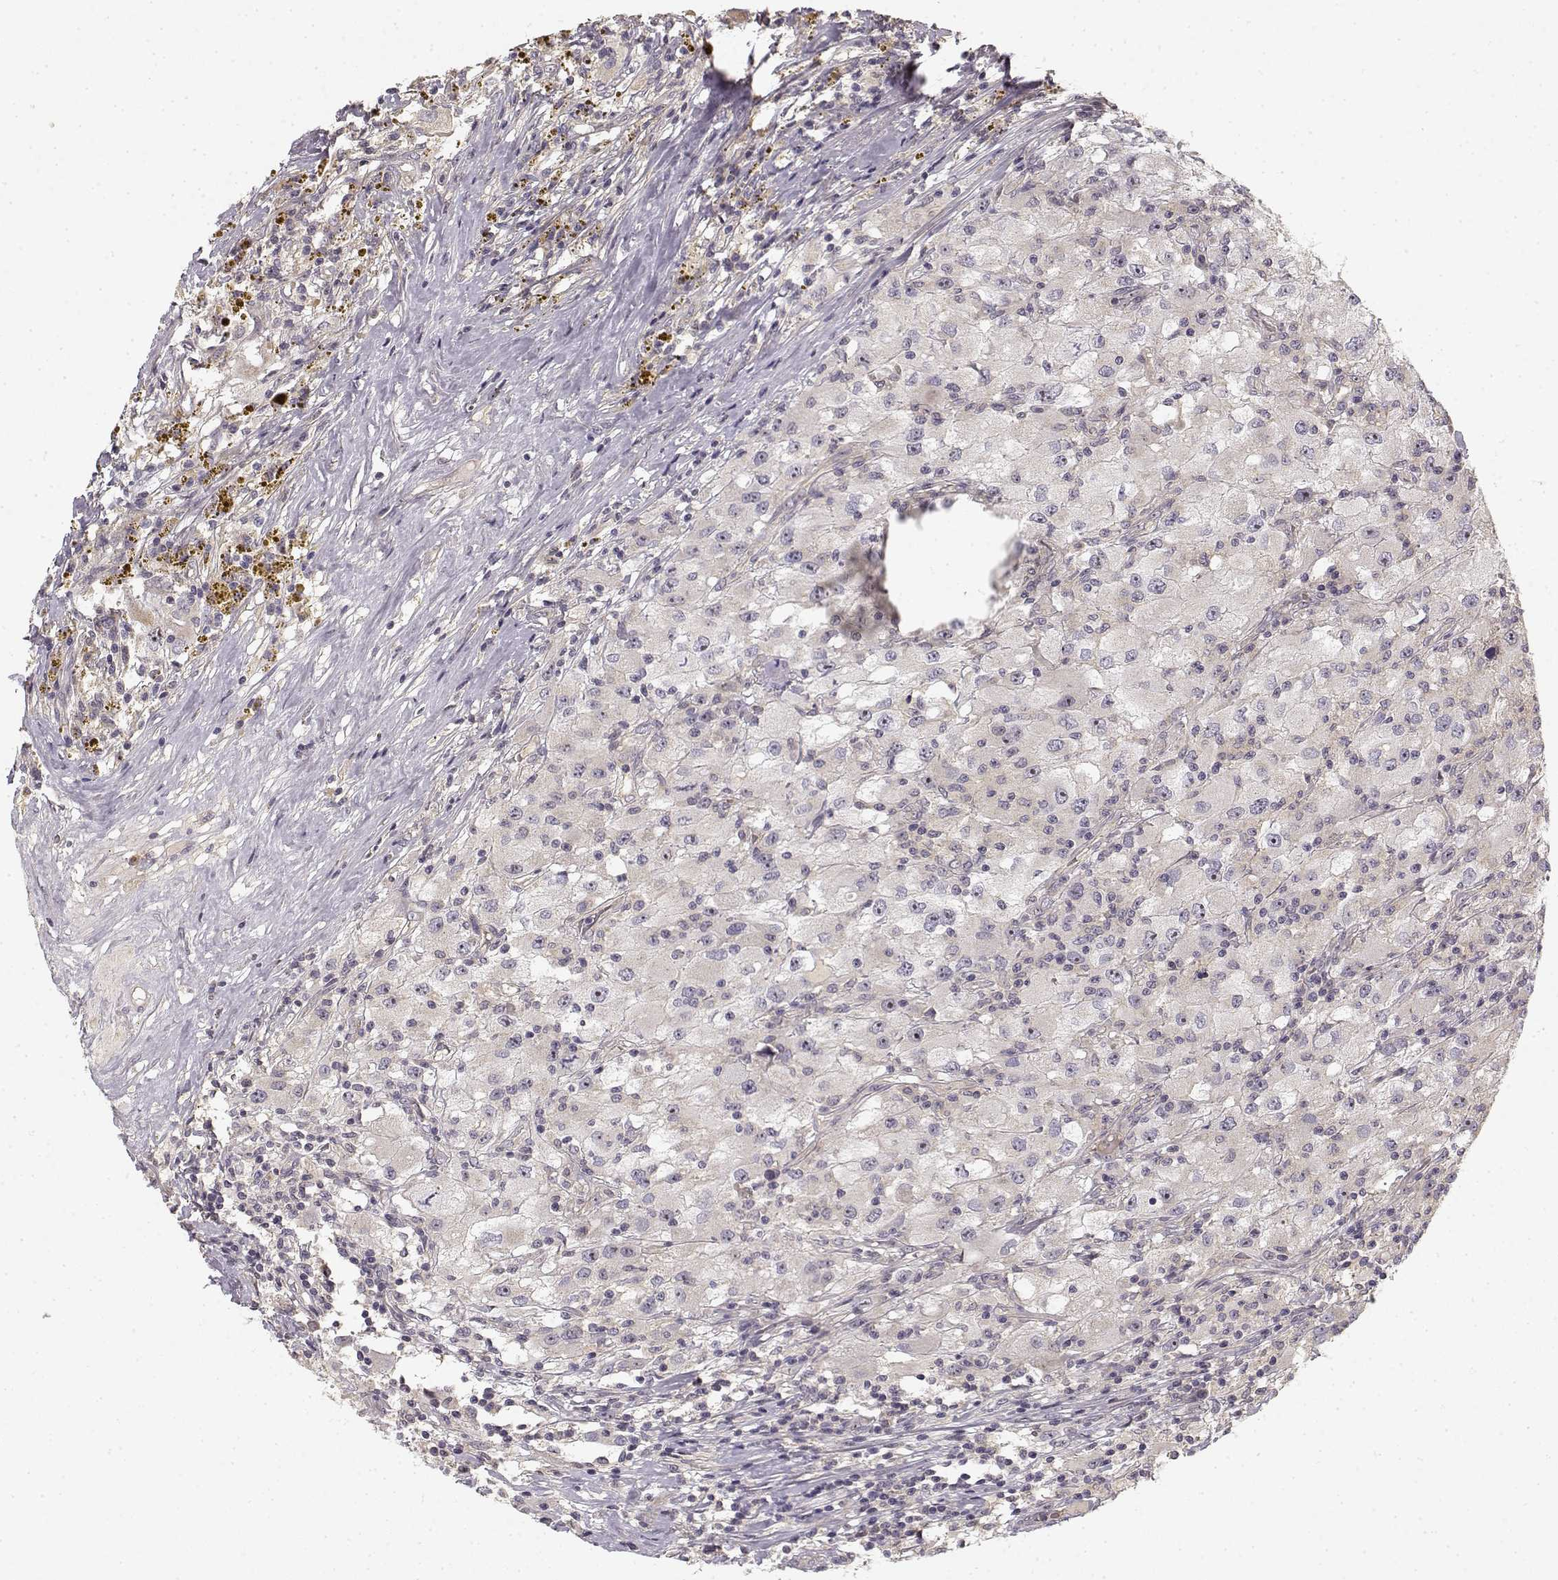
{"staining": {"intensity": "negative", "quantity": "none", "location": "none"}, "tissue": "renal cancer", "cell_type": "Tumor cells", "image_type": "cancer", "snomed": [{"axis": "morphology", "description": "Adenocarcinoma, NOS"}, {"axis": "topography", "description": "Kidney"}], "caption": "Immunohistochemical staining of renal cancer (adenocarcinoma) reveals no significant staining in tumor cells.", "gene": "MED12L", "patient": {"sex": "female", "age": 67}}